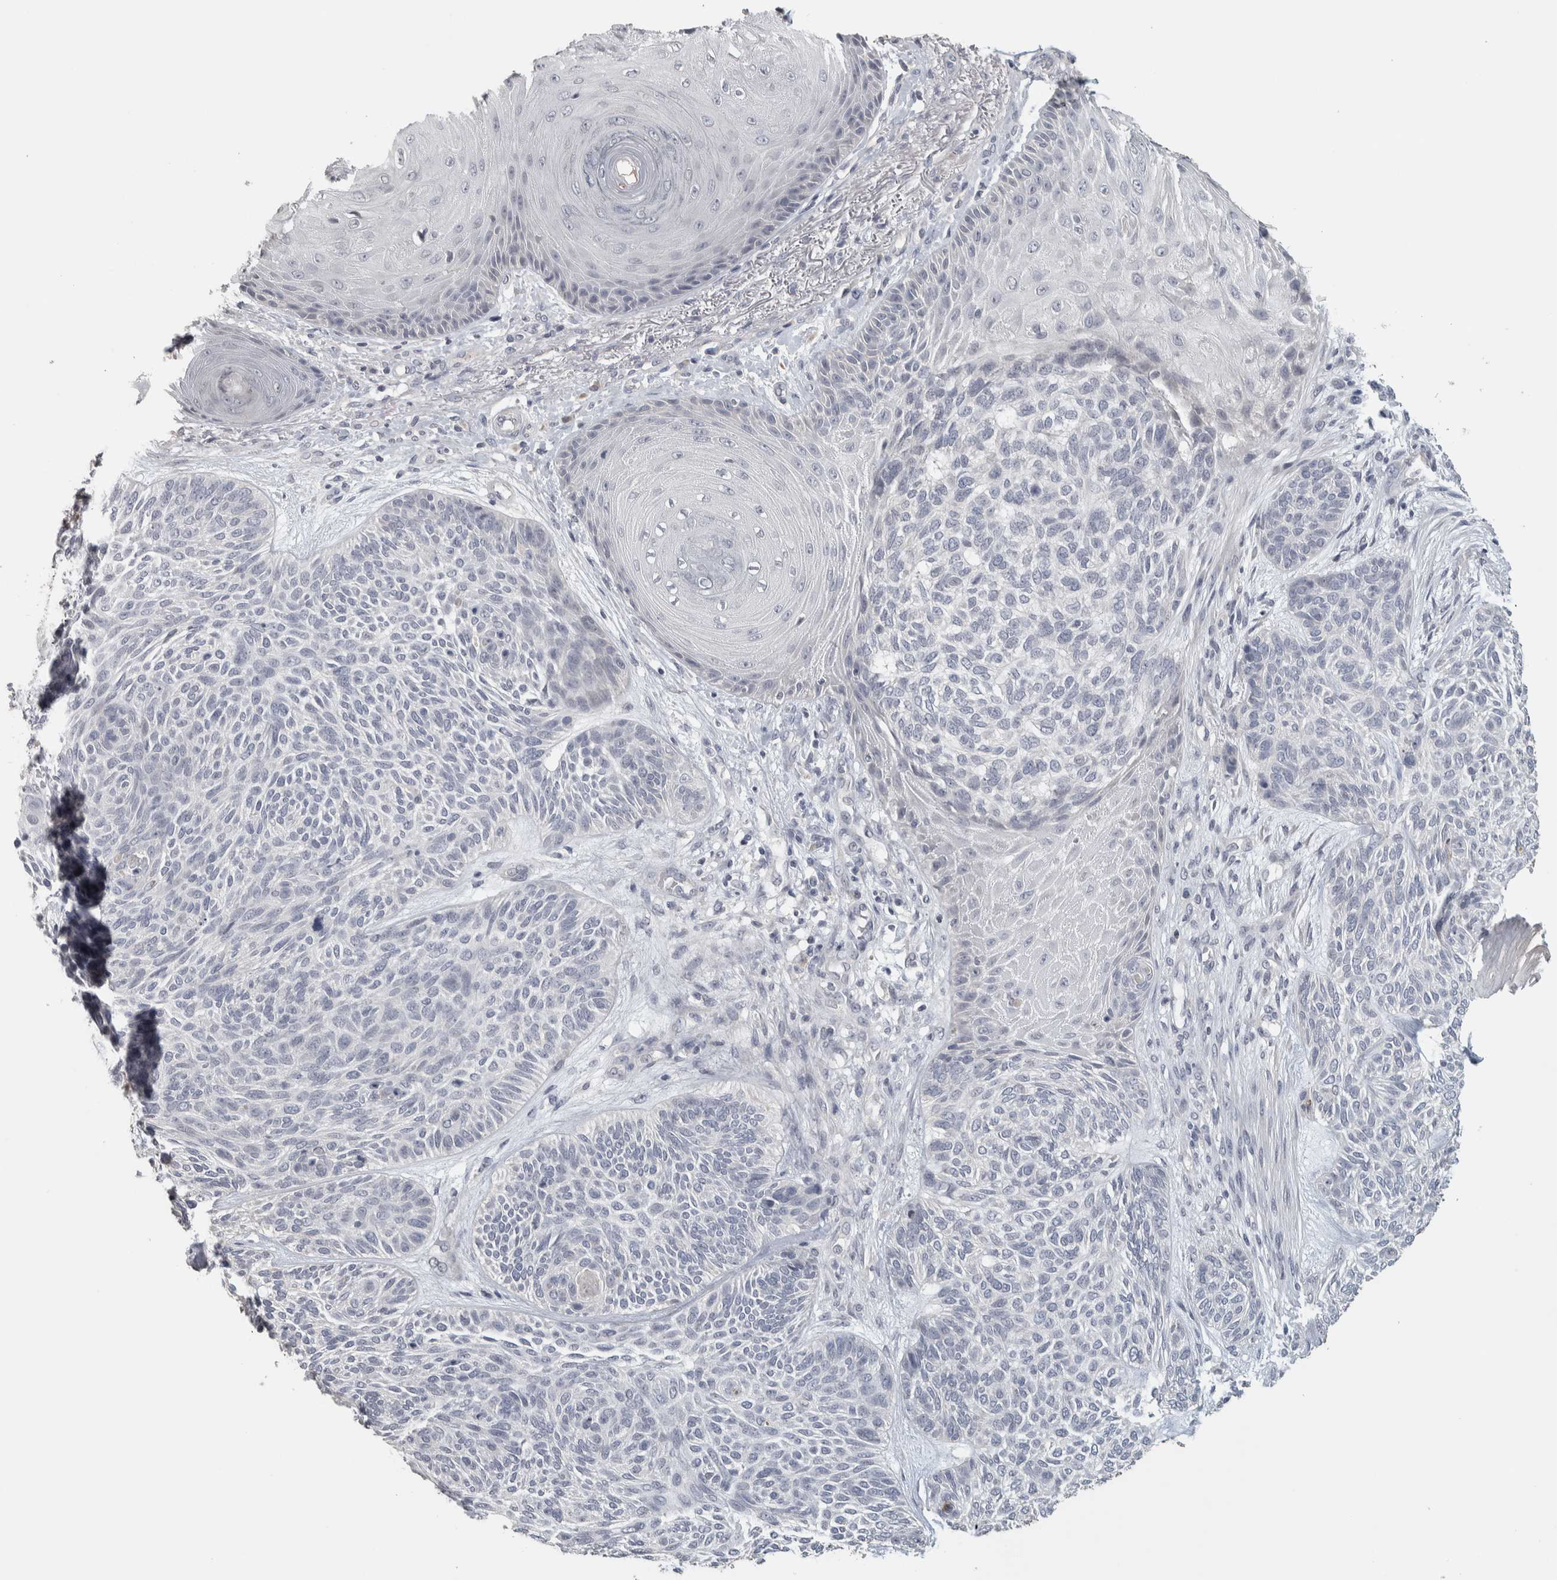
{"staining": {"intensity": "negative", "quantity": "none", "location": "none"}, "tissue": "skin cancer", "cell_type": "Tumor cells", "image_type": "cancer", "snomed": [{"axis": "morphology", "description": "Basal cell carcinoma"}, {"axis": "topography", "description": "Skin"}], "caption": "A photomicrograph of human skin cancer (basal cell carcinoma) is negative for staining in tumor cells.", "gene": "NECAB1", "patient": {"sex": "male", "age": 55}}